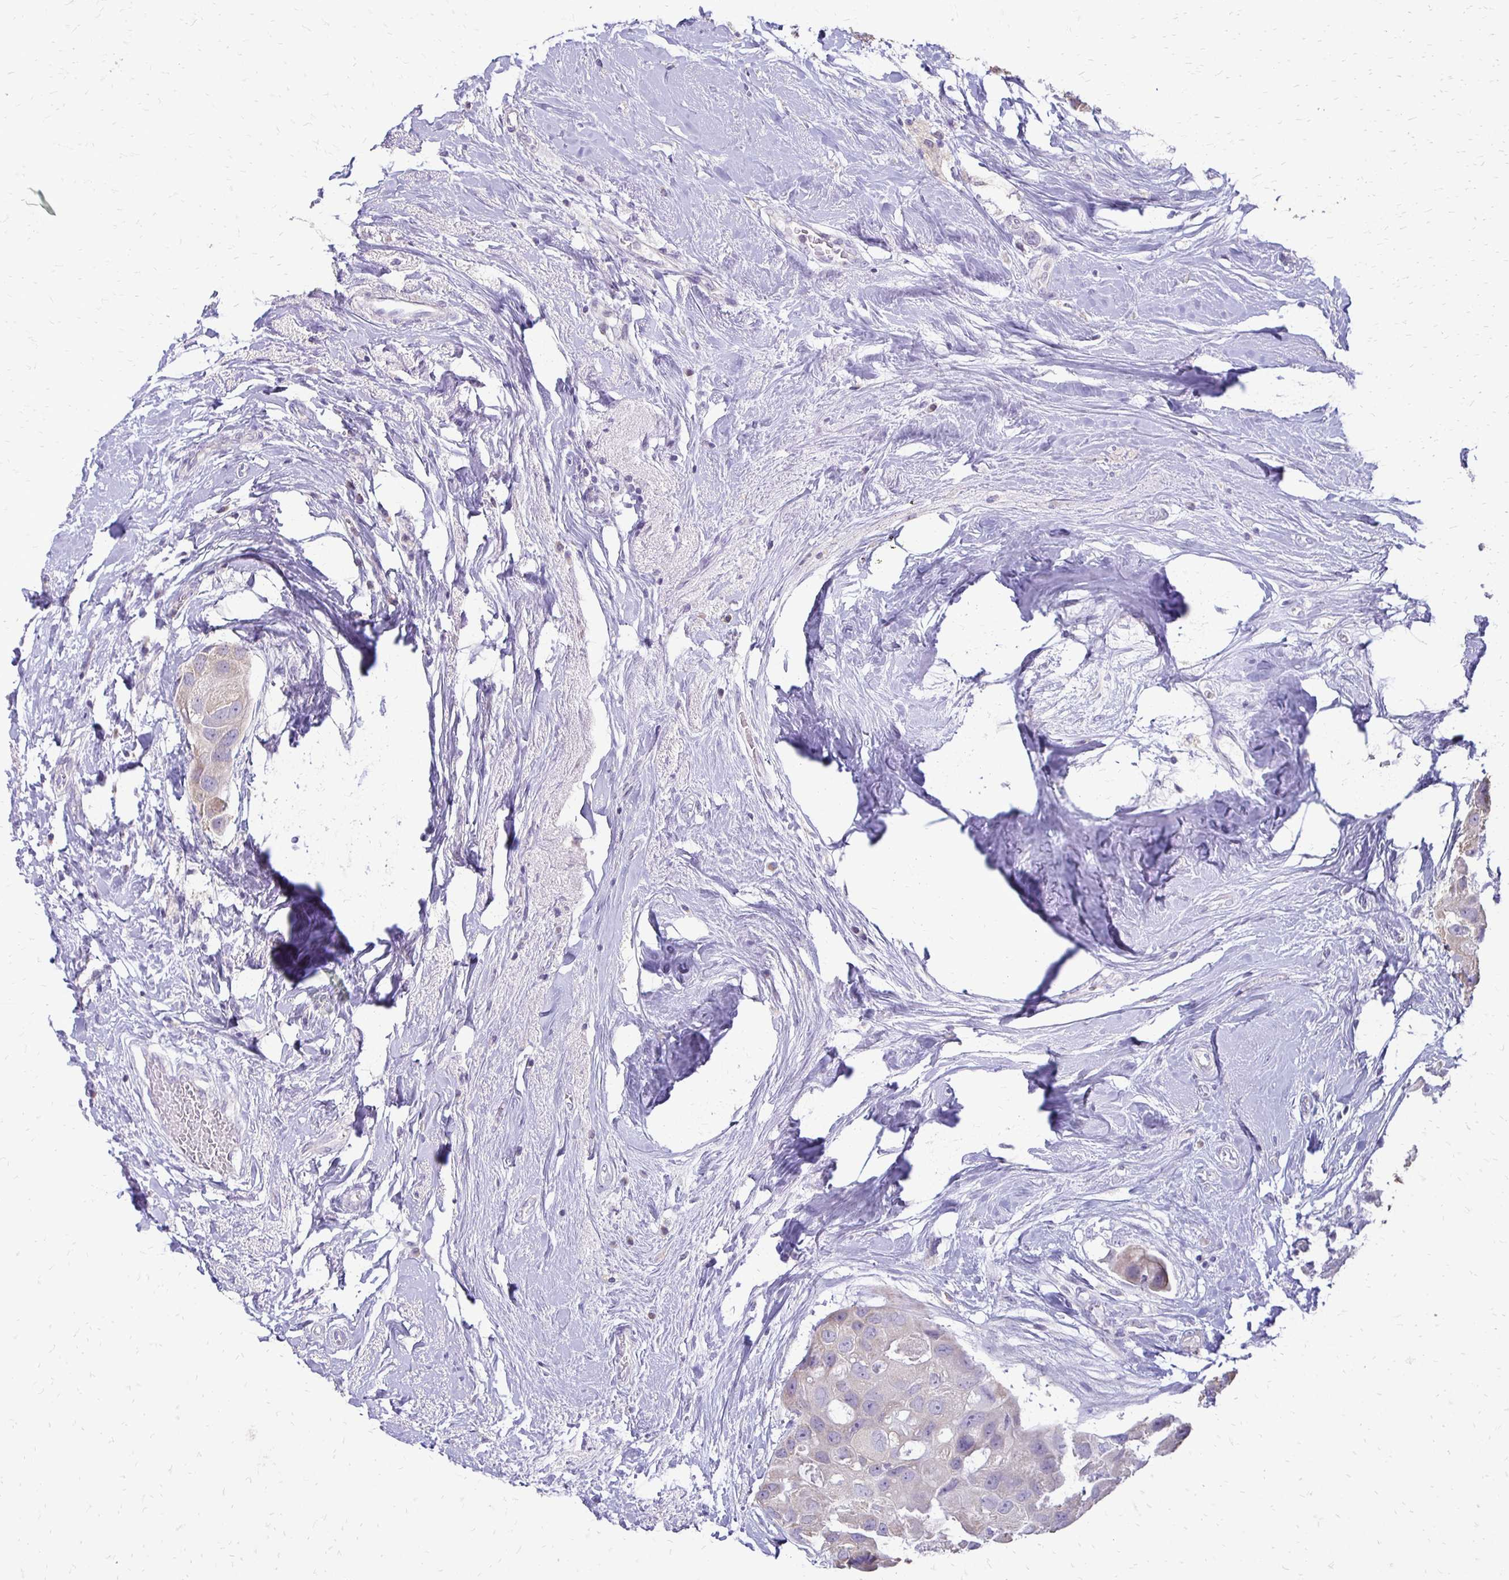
{"staining": {"intensity": "negative", "quantity": "none", "location": "none"}, "tissue": "breast cancer", "cell_type": "Tumor cells", "image_type": "cancer", "snomed": [{"axis": "morphology", "description": "Duct carcinoma"}, {"axis": "topography", "description": "Breast"}], "caption": "Tumor cells are negative for brown protein staining in breast cancer (infiltrating ductal carcinoma). (DAB immunohistochemistry (IHC) with hematoxylin counter stain).", "gene": "ALPG", "patient": {"sex": "female", "age": 43}}